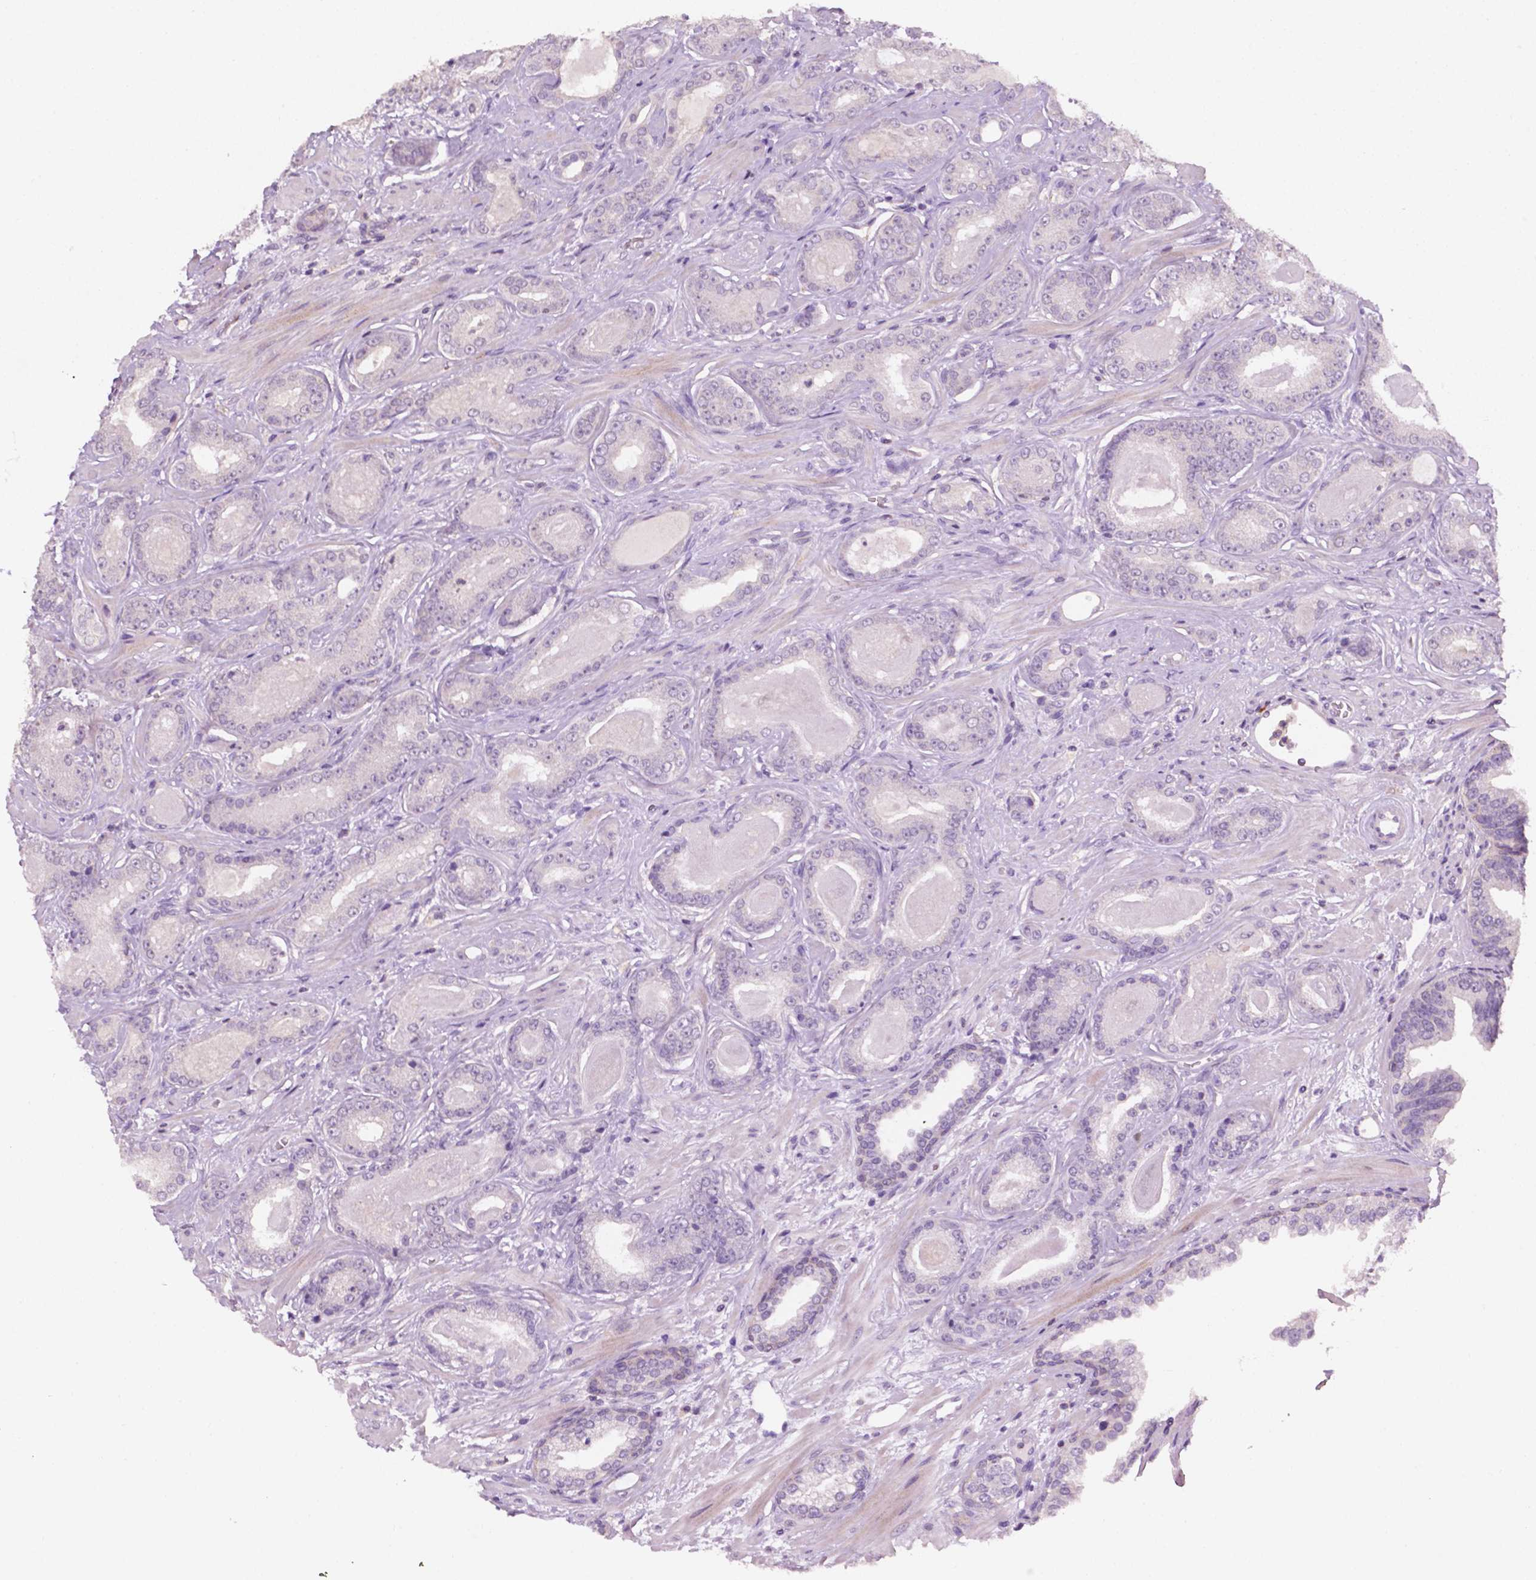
{"staining": {"intensity": "negative", "quantity": "none", "location": "none"}, "tissue": "prostate cancer", "cell_type": "Tumor cells", "image_type": "cancer", "snomed": [{"axis": "morphology", "description": "Adenocarcinoma, Low grade"}, {"axis": "topography", "description": "Prostate"}], "caption": "Immunohistochemical staining of human low-grade adenocarcinoma (prostate) shows no significant staining in tumor cells.", "gene": "EGFR", "patient": {"sex": "male", "age": 61}}